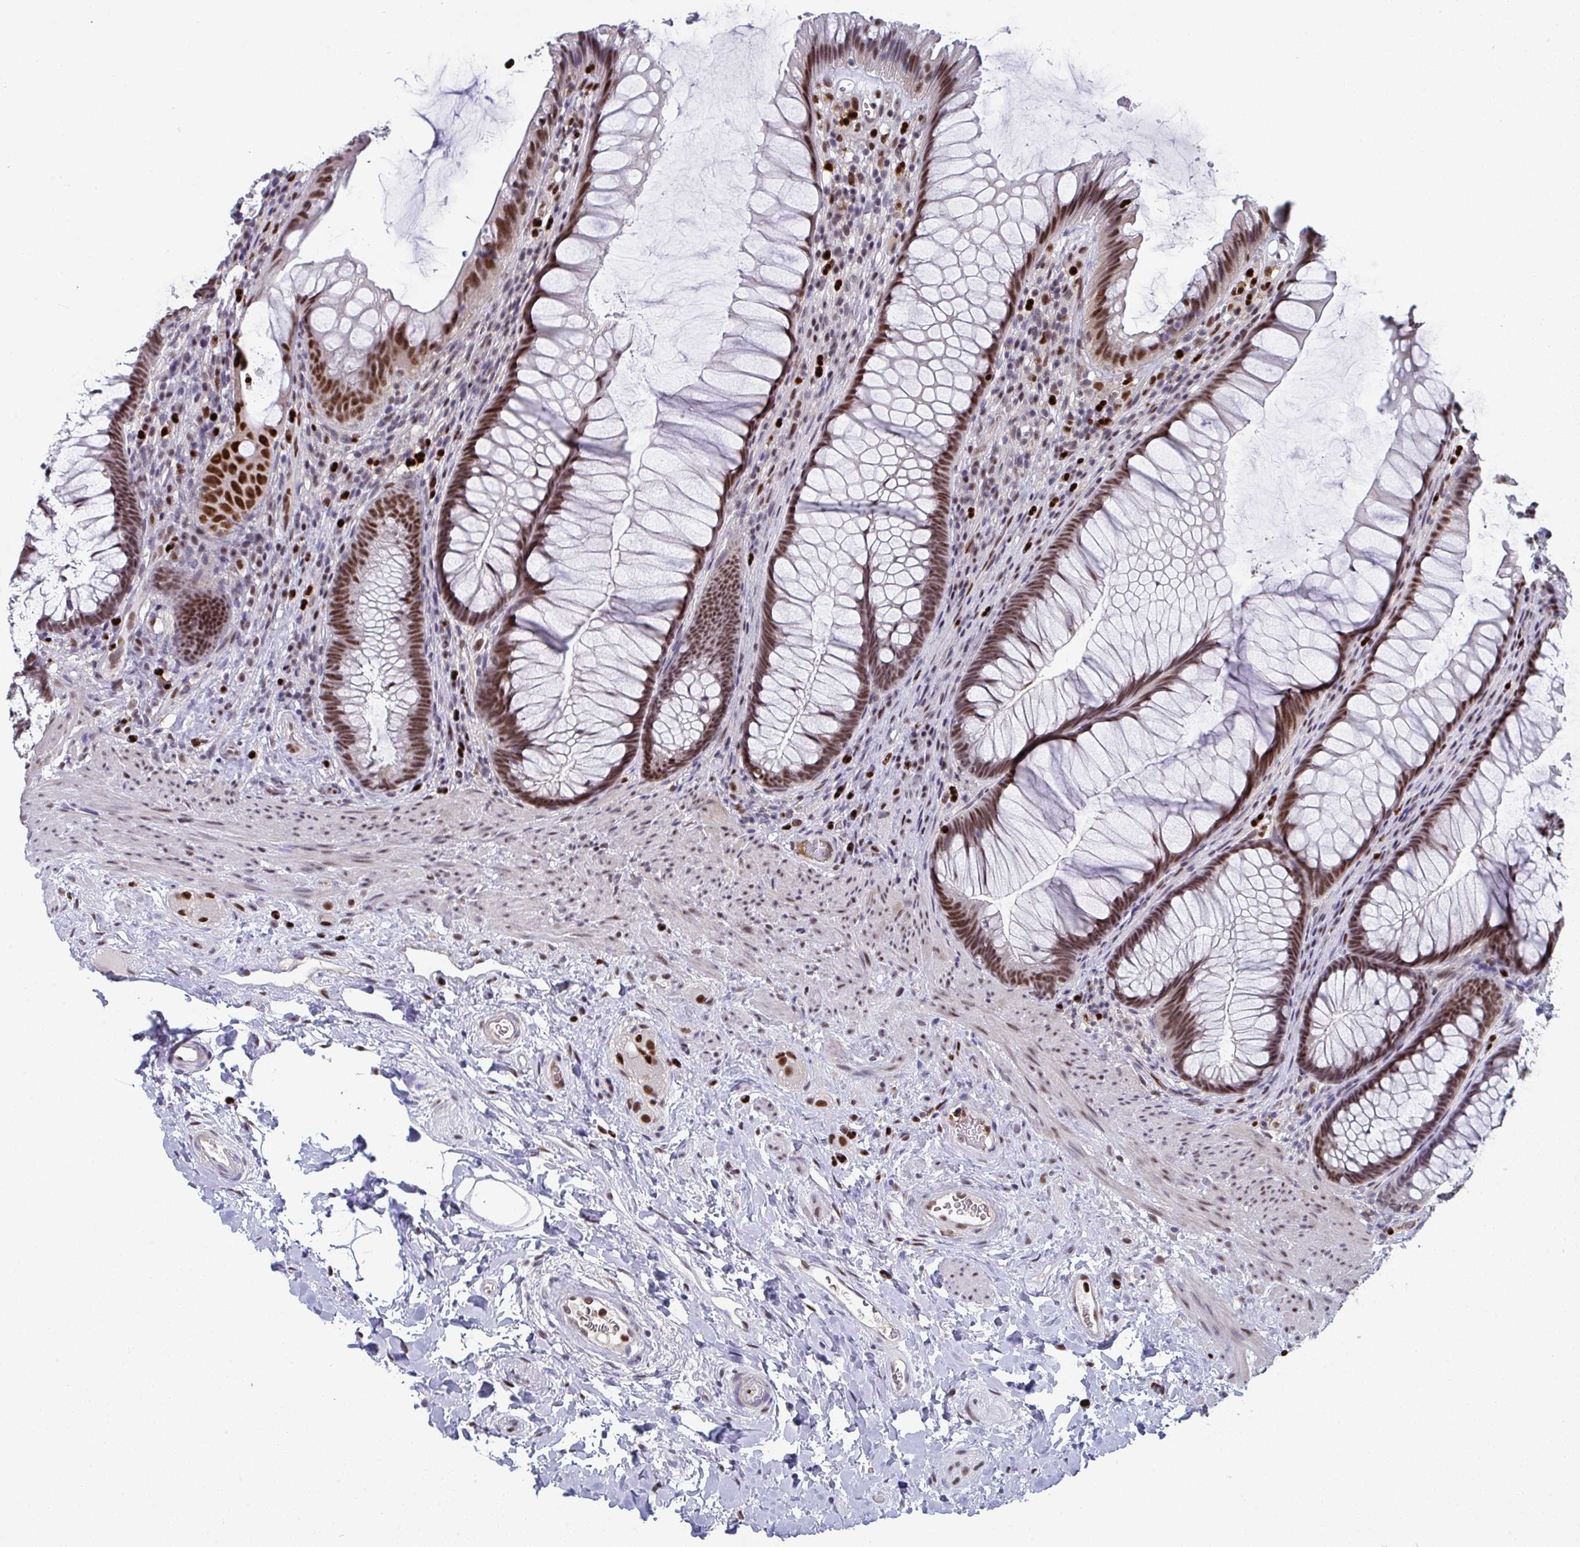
{"staining": {"intensity": "strong", "quantity": "25%-75%", "location": "nuclear"}, "tissue": "rectum", "cell_type": "Glandular cells", "image_type": "normal", "snomed": [{"axis": "morphology", "description": "Normal tissue, NOS"}, {"axis": "topography", "description": "Rectum"}], "caption": "About 25%-75% of glandular cells in unremarkable rectum display strong nuclear protein positivity as visualized by brown immunohistochemical staining.", "gene": "JDP2", "patient": {"sex": "male", "age": 53}}